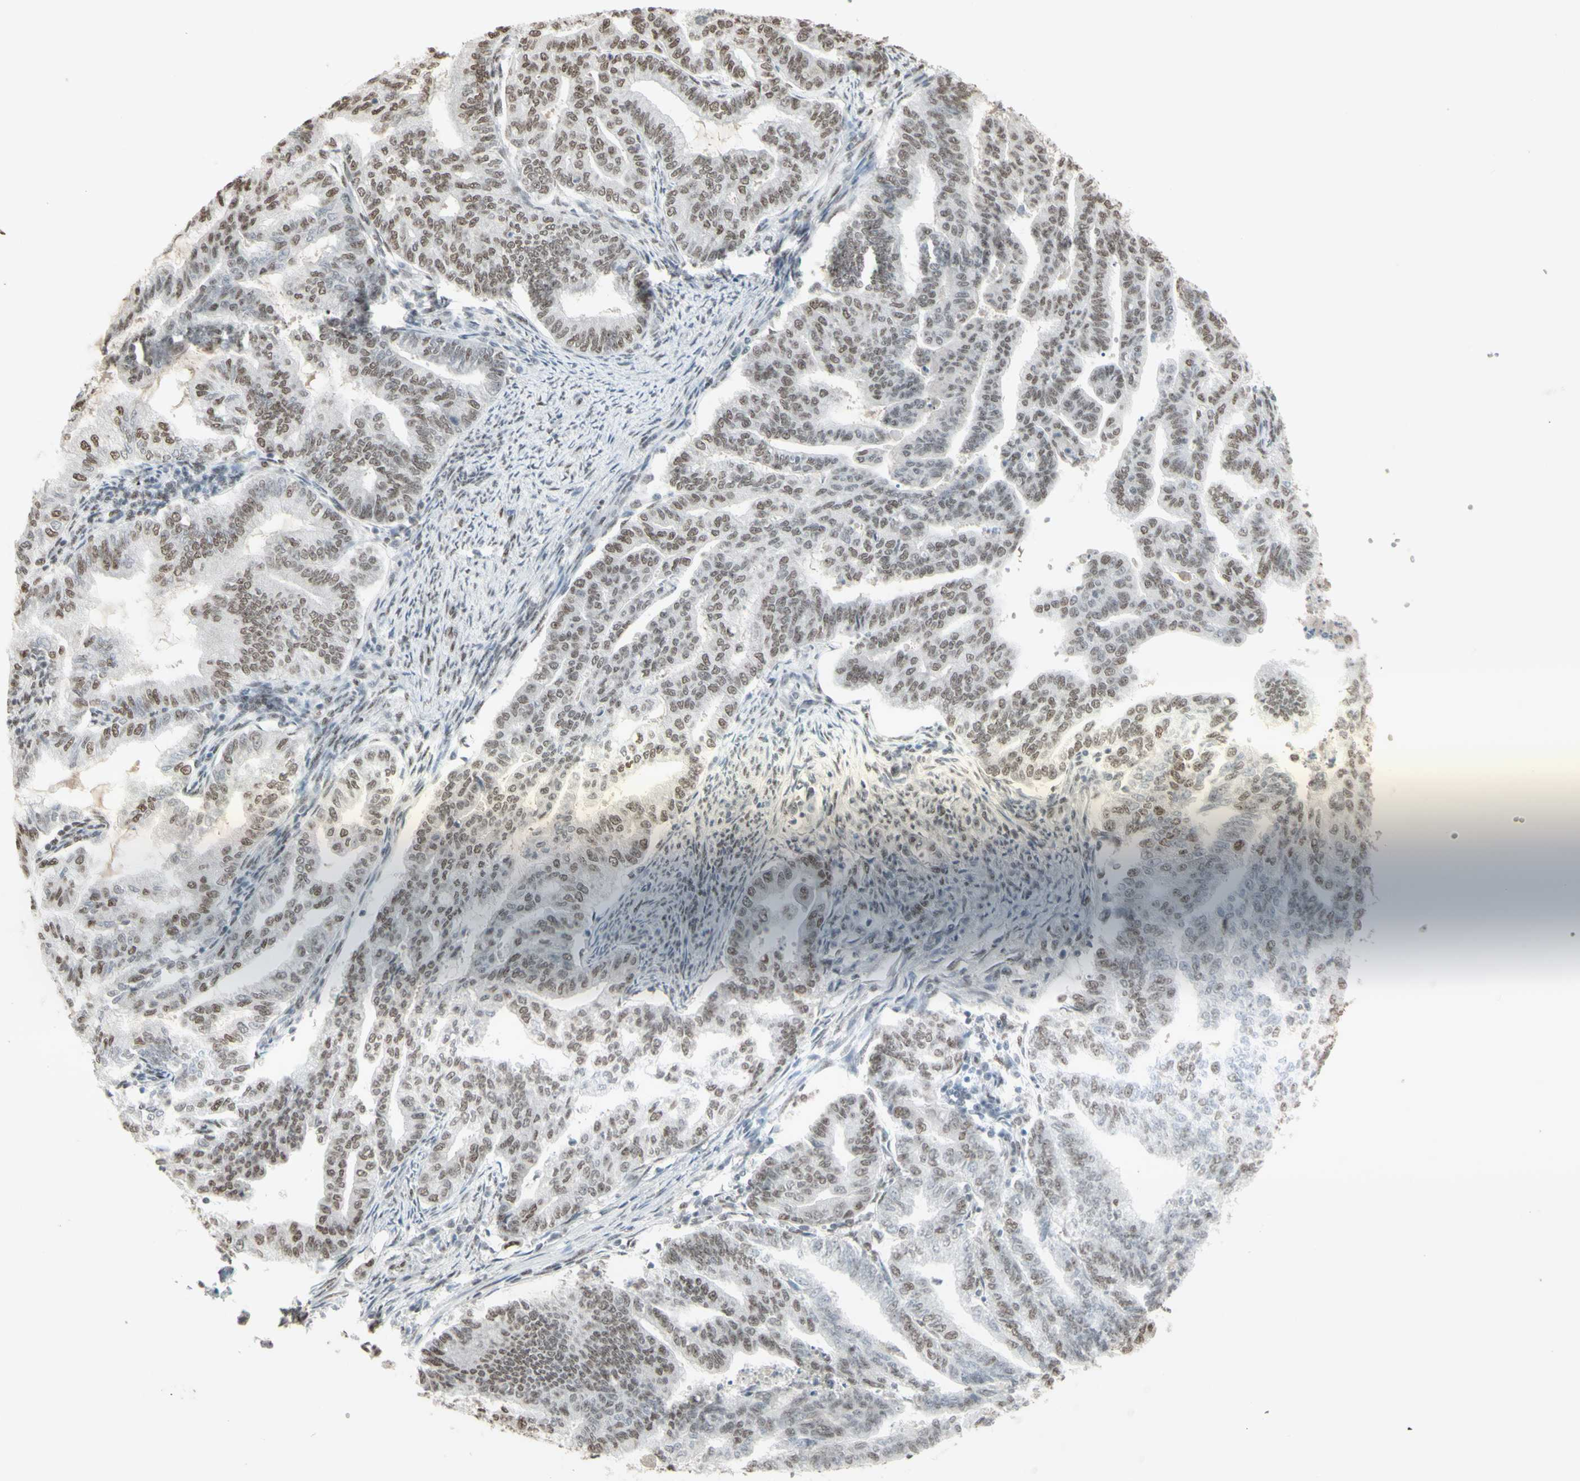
{"staining": {"intensity": "moderate", "quantity": ">75%", "location": "nuclear"}, "tissue": "endometrial cancer", "cell_type": "Tumor cells", "image_type": "cancer", "snomed": [{"axis": "morphology", "description": "Adenocarcinoma, NOS"}, {"axis": "topography", "description": "Endometrium"}], "caption": "Human endometrial cancer (adenocarcinoma) stained with a brown dye shows moderate nuclear positive staining in approximately >75% of tumor cells.", "gene": "TRIM28", "patient": {"sex": "female", "age": 79}}